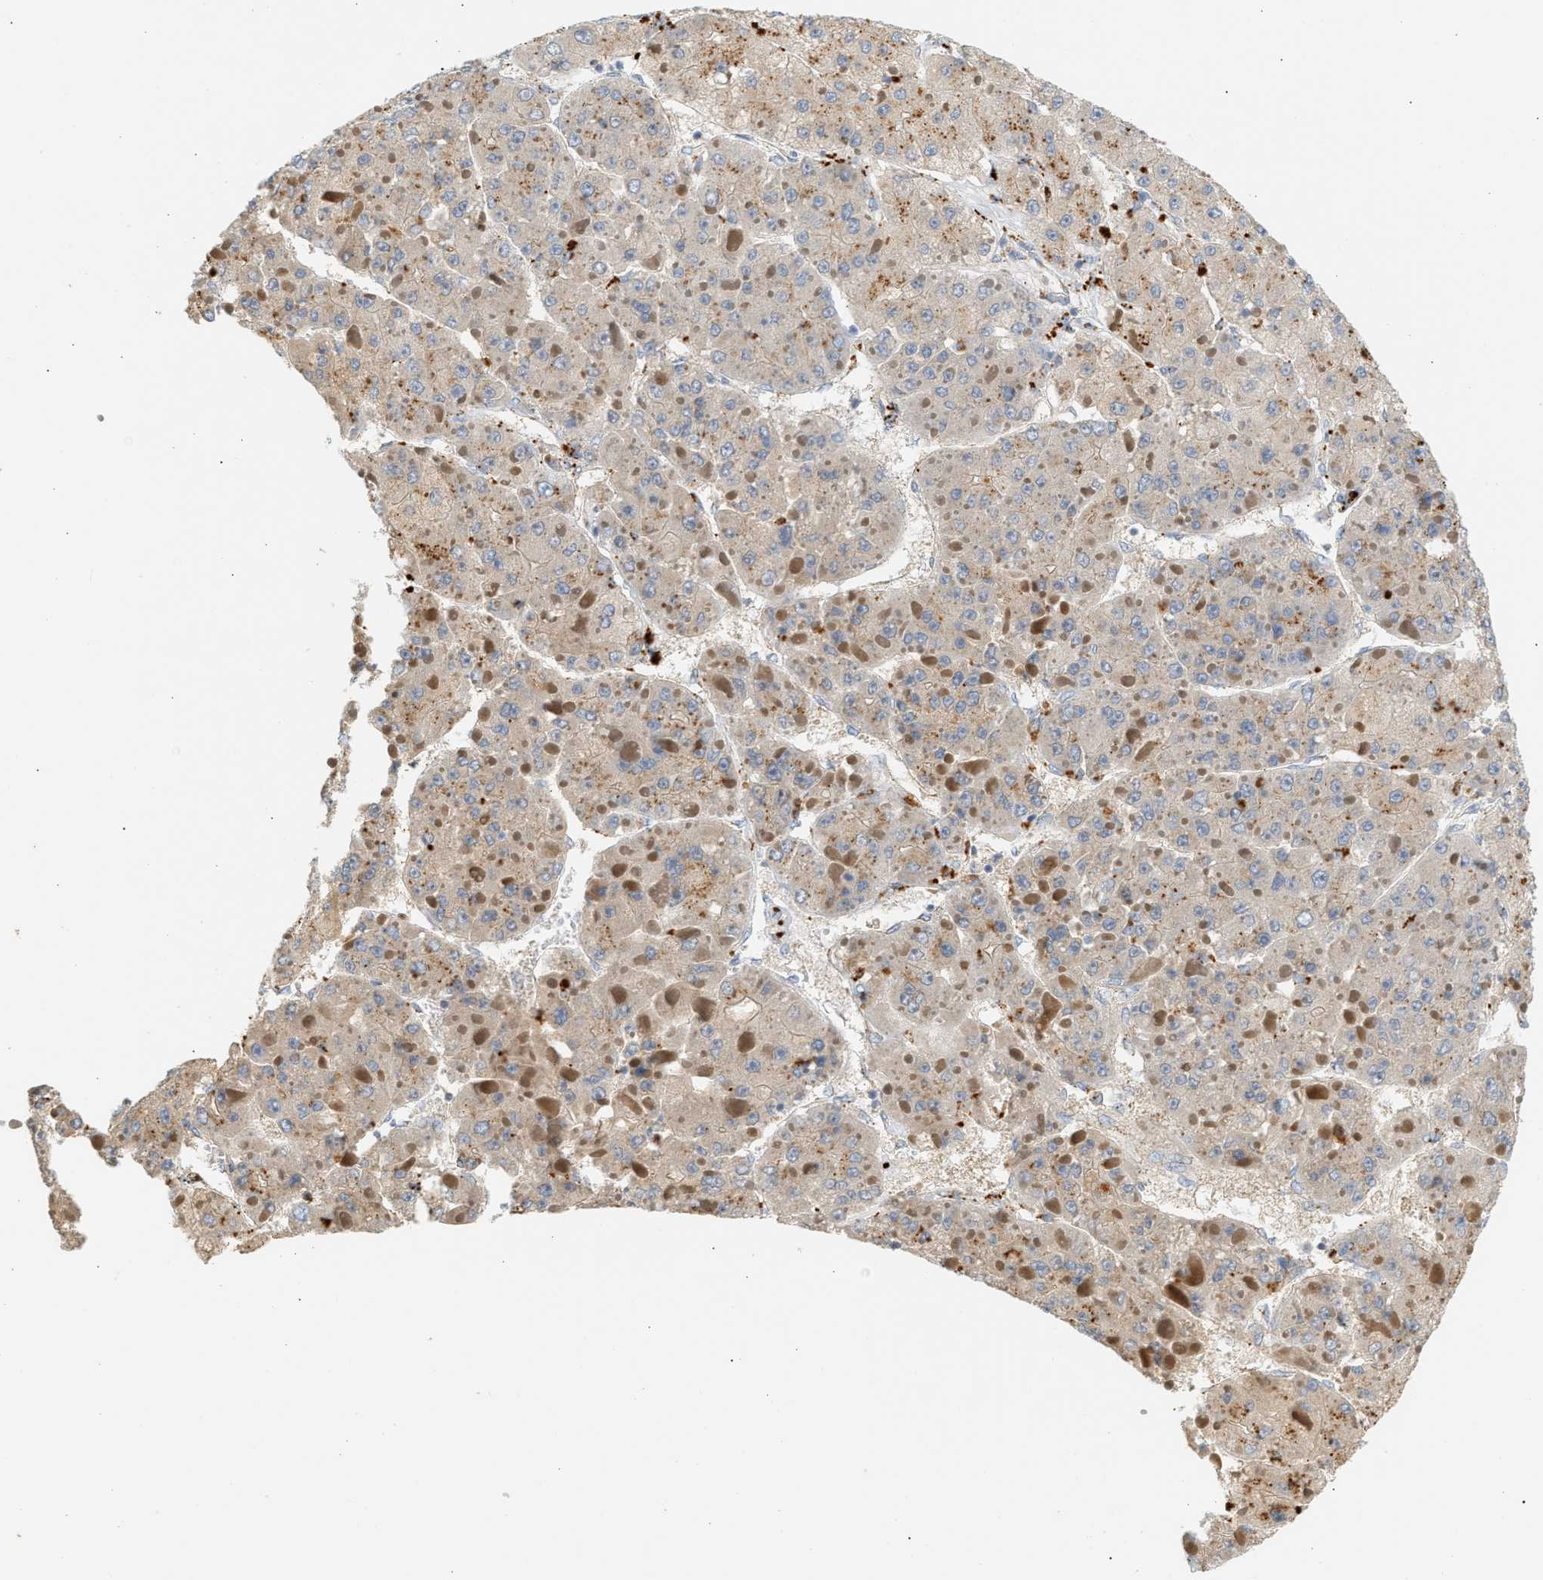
{"staining": {"intensity": "weak", "quantity": ">75%", "location": "cytoplasmic/membranous"}, "tissue": "liver cancer", "cell_type": "Tumor cells", "image_type": "cancer", "snomed": [{"axis": "morphology", "description": "Carcinoma, Hepatocellular, NOS"}, {"axis": "topography", "description": "Liver"}], "caption": "A micrograph of liver cancer stained for a protein exhibits weak cytoplasmic/membranous brown staining in tumor cells. The staining is performed using DAB brown chromogen to label protein expression. The nuclei are counter-stained blue using hematoxylin.", "gene": "ENTHD1", "patient": {"sex": "female", "age": 73}}